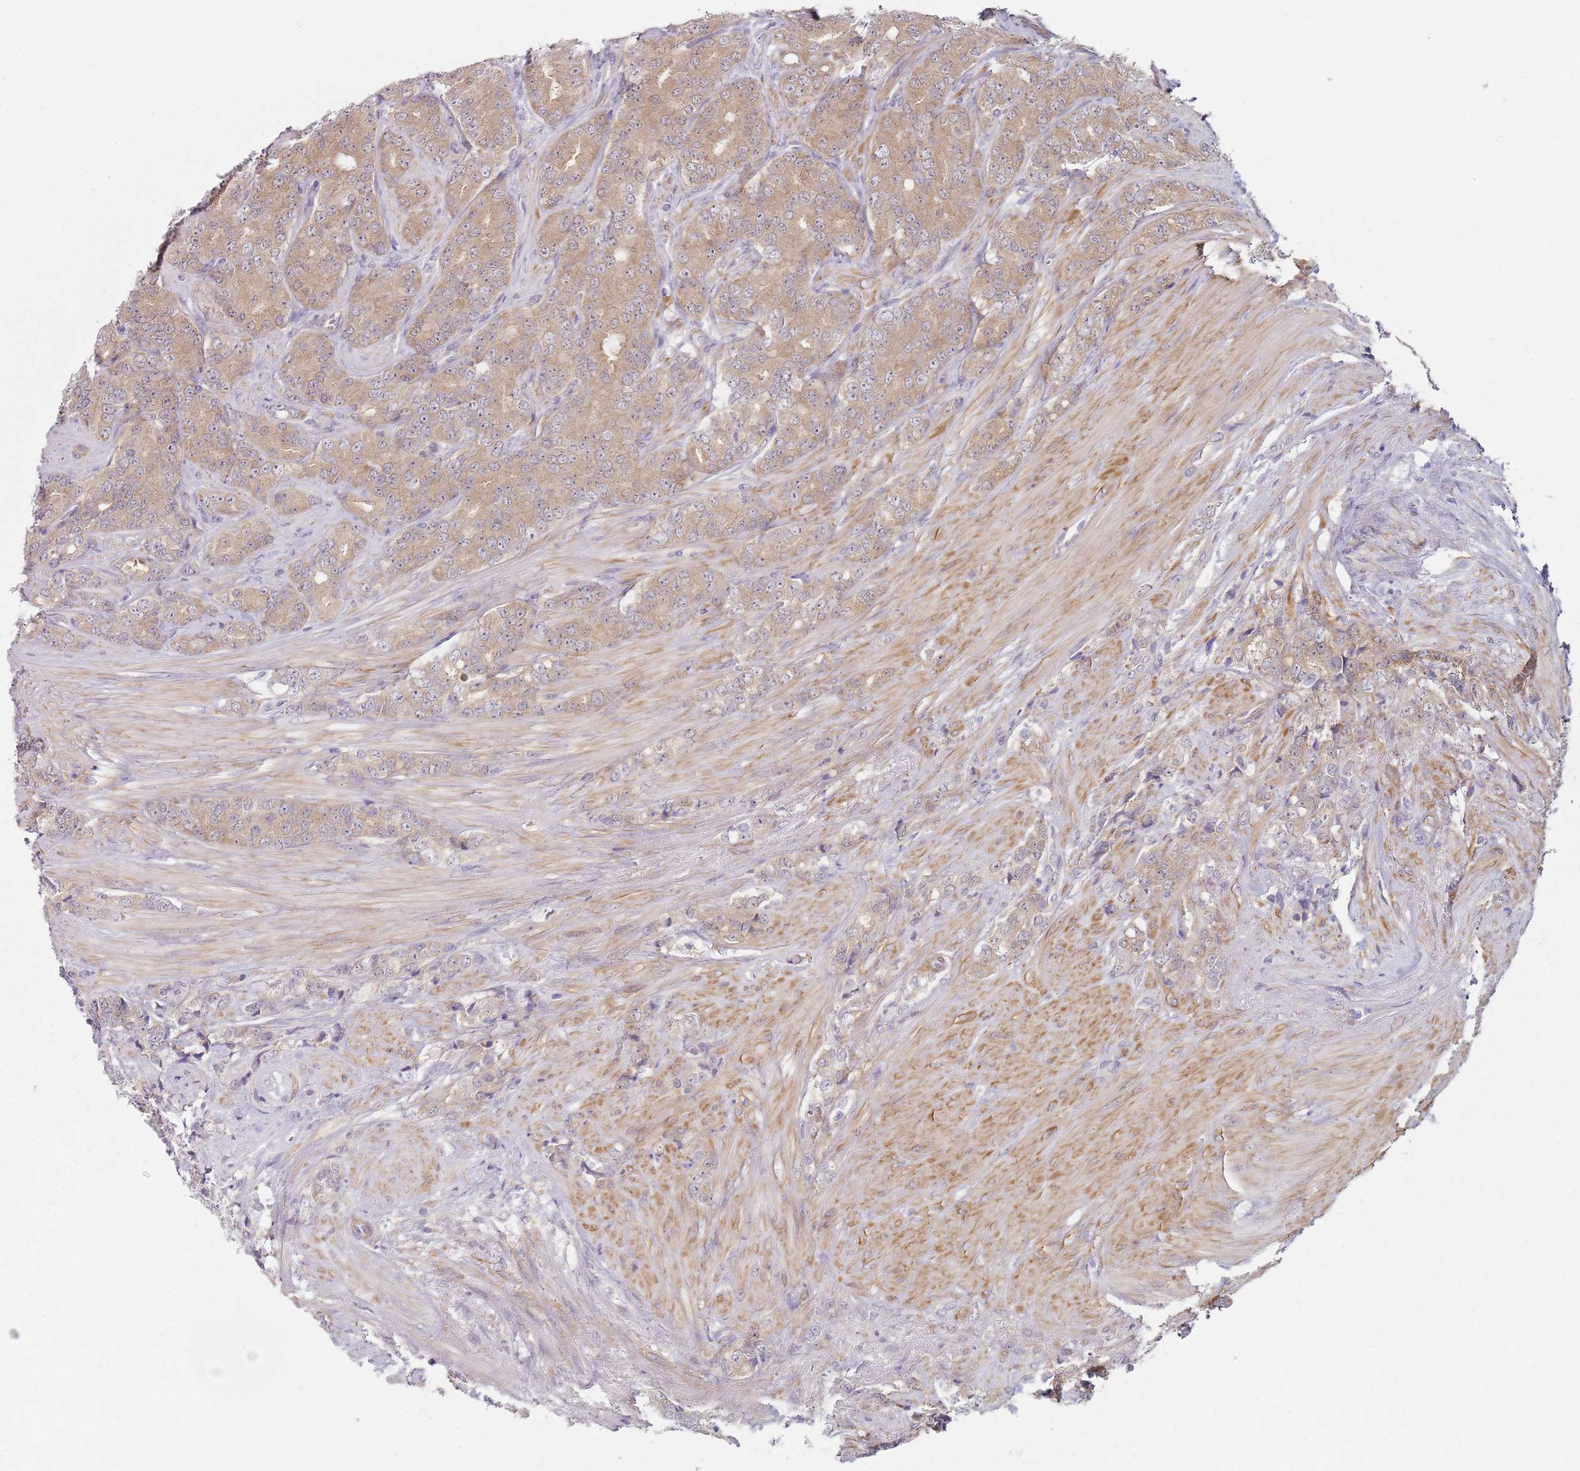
{"staining": {"intensity": "moderate", "quantity": ">75%", "location": "cytoplasmic/membranous"}, "tissue": "prostate cancer", "cell_type": "Tumor cells", "image_type": "cancer", "snomed": [{"axis": "morphology", "description": "Adenocarcinoma, High grade"}, {"axis": "topography", "description": "Prostate"}], "caption": "IHC of high-grade adenocarcinoma (prostate) reveals medium levels of moderate cytoplasmic/membranous expression in about >75% of tumor cells.", "gene": "SLC26A6", "patient": {"sex": "male", "age": 62}}